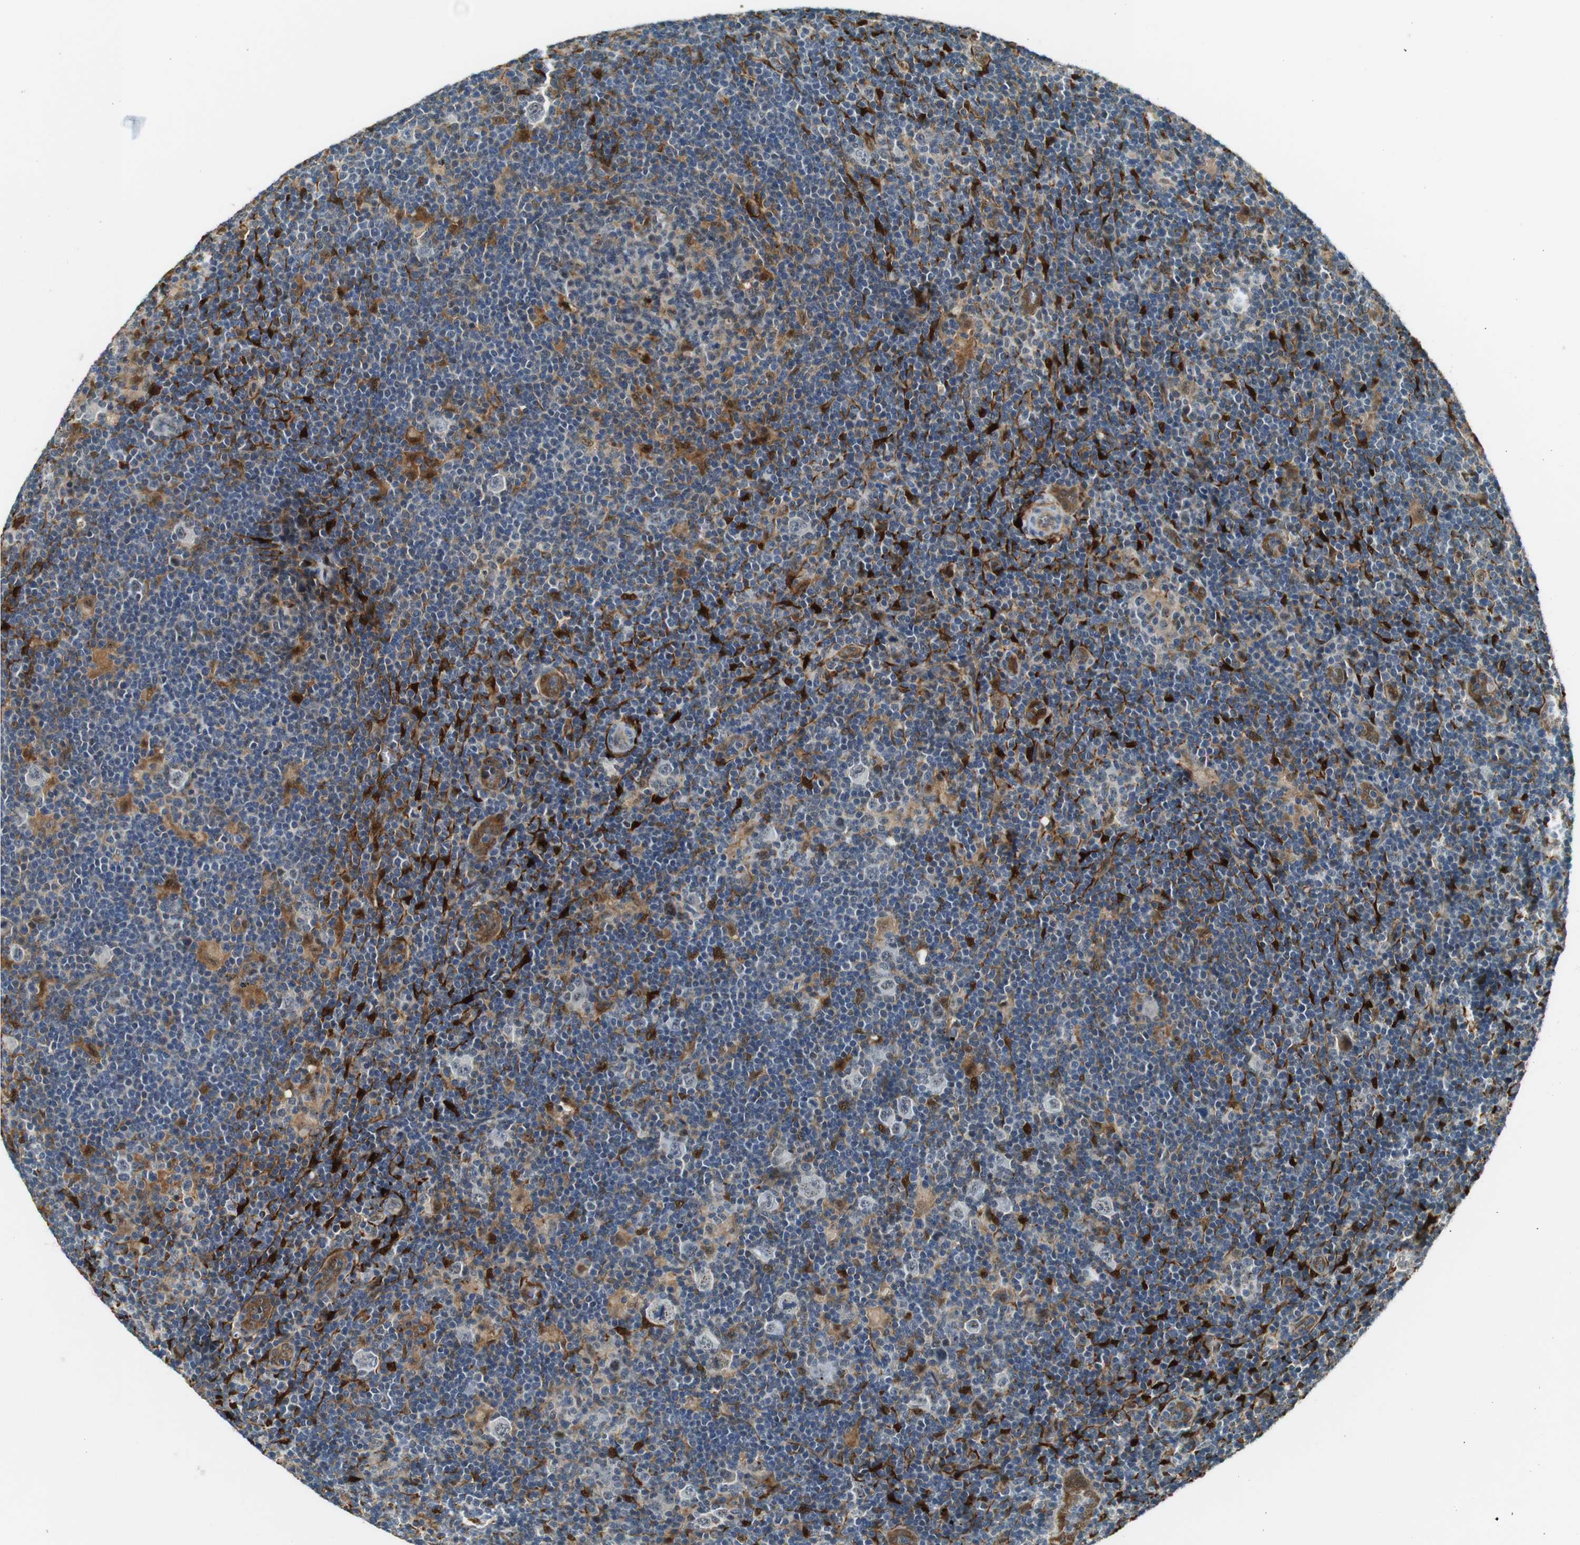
{"staining": {"intensity": "negative", "quantity": "none", "location": "none"}, "tissue": "lymphoma", "cell_type": "Tumor cells", "image_type": "cancer", "snomed": [{"axis": "morphology", "description": "Hodgkin's disease, NOS"}, {"axis": "topography", "description": "Lymph node"}], "caption": "A histopathology image of lymphoma stained for a protein displays no brown staining in tumor cells. (Stains: DAB immunohistochemistry with hematoxylin counter stain, Microscopy: brightfield microscopy at high magnification).", "gene": "LXN", "patient": {"sex": "female", "age": 57}}